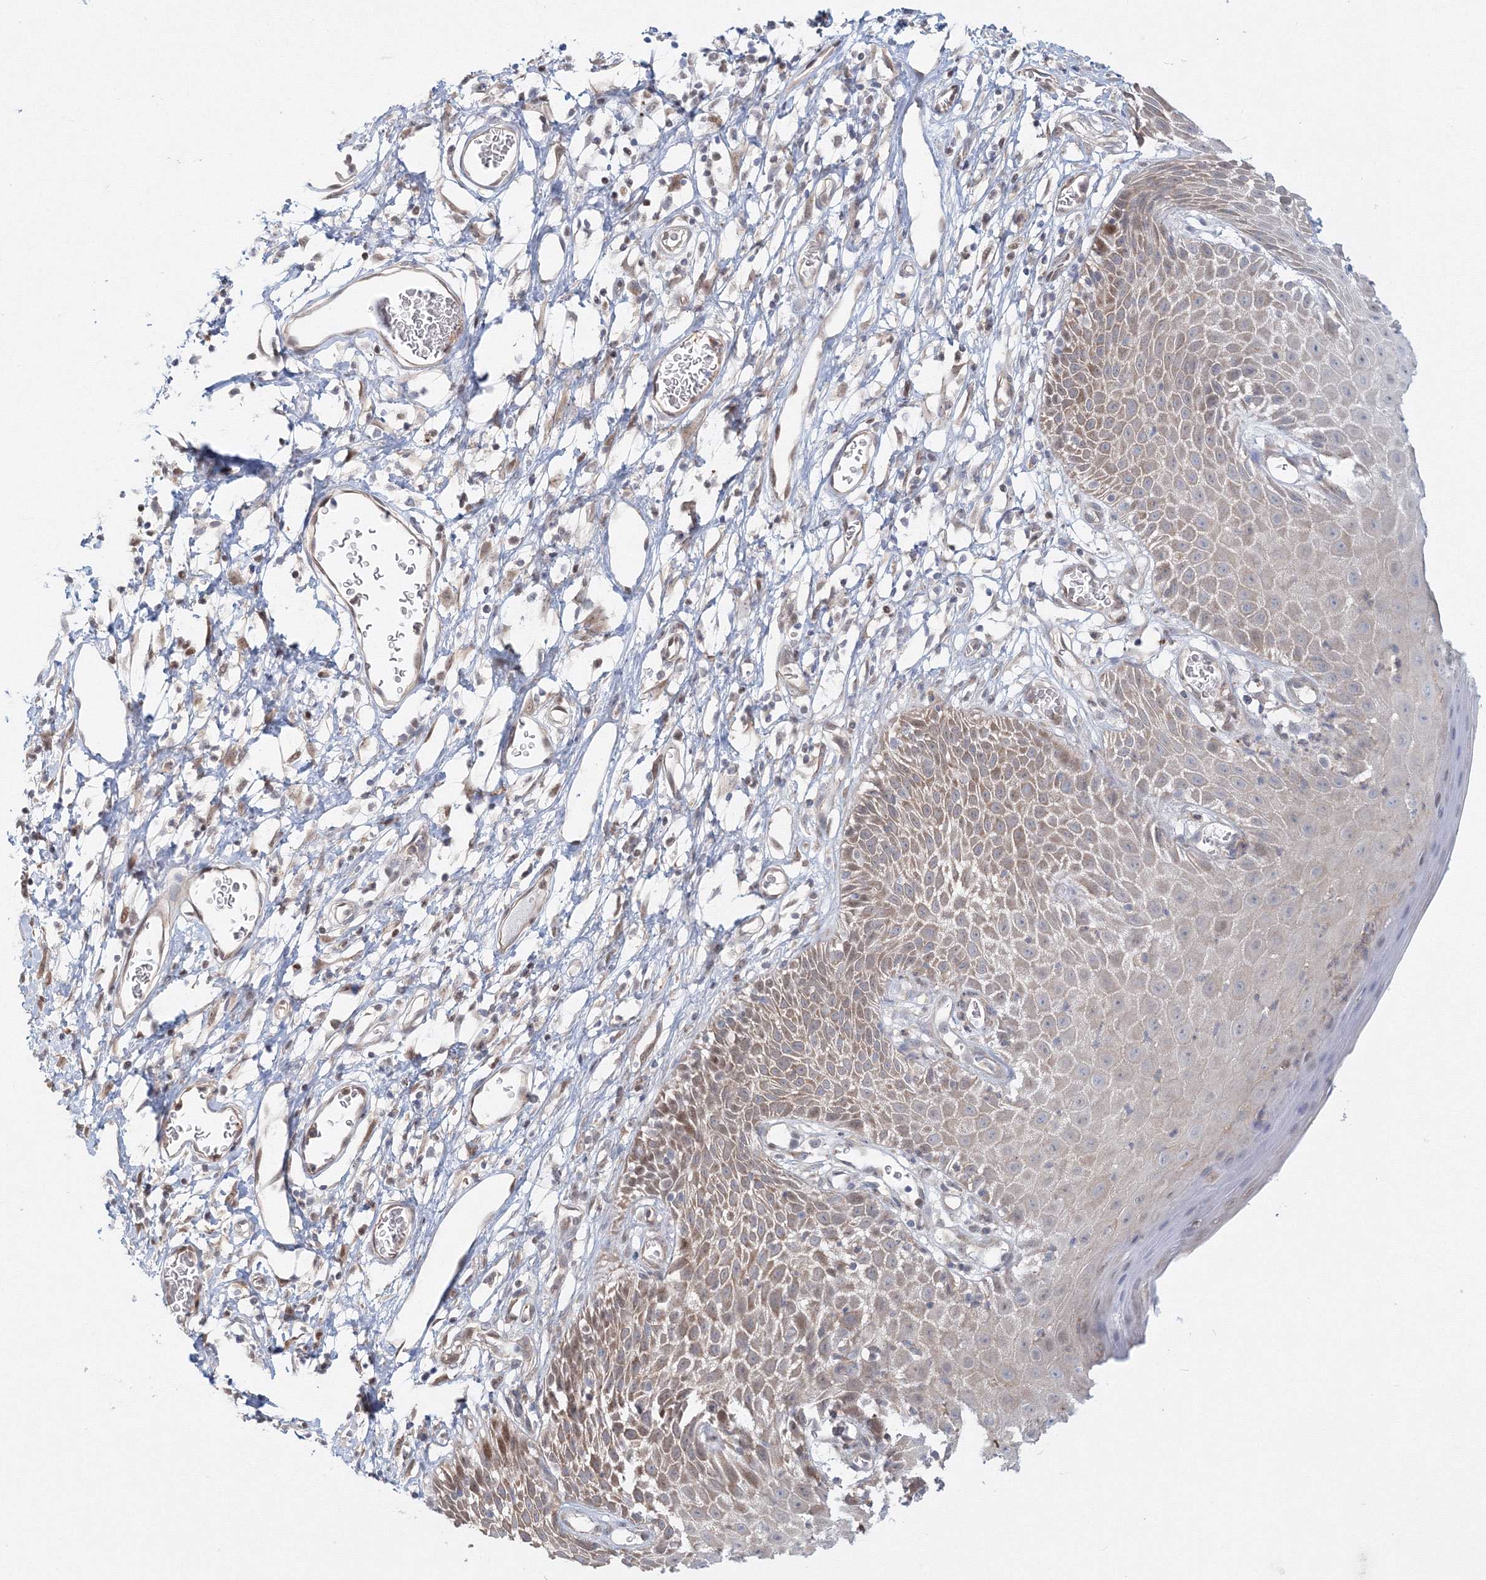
{"staining": {"intensity": "moderate", "quantity": "25%-75%", "location": "cytoplasmic/membranous,nuclear"}, "tissue": "skin", "cell_type": "Epidermal cells", "image_type": "normal", "snomed": [{"axis": "morphology", "description": "Normal tissue, NOS"}, {"axis": "topography", "description": "Vulva"}], "caption": "DAB immunohistochemical staining of unremarkable skin shows moderate cytoplasmic/membranous,nuclear protein staining in about 25%-75% of epidermal cells.", "gene": "ARHGAP21", "patient": {"sex": "female", "age": 68}}